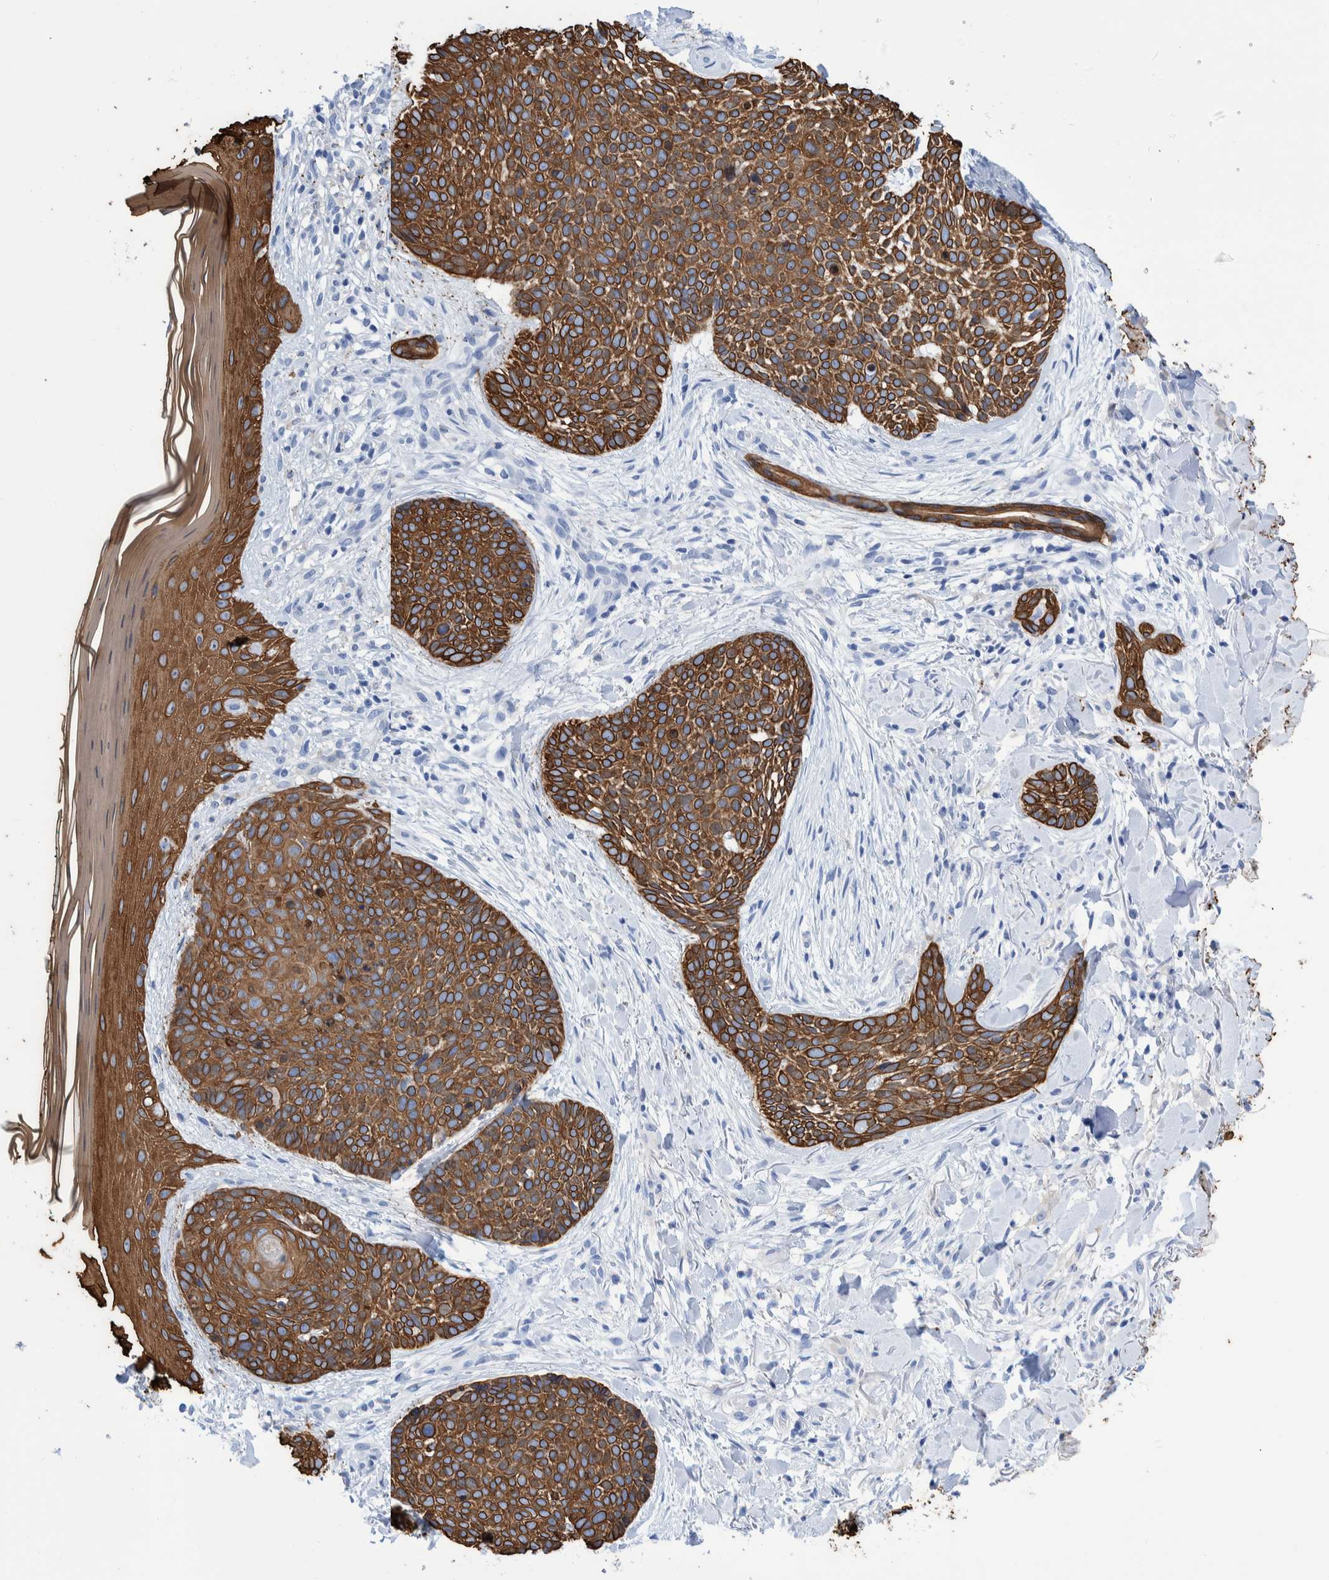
{"staining": {"intensity": "strong", "quantity": ">75%", "location": "cytoplasmic/membranous"}, "tissue": "skin cancer", "cell_type": "Tumor cells", "image_type": "cancer", "snomed": [{"axis": "morphology", "description": "Normal tissue, NOS"}, {"axis": "morphology", "description": "Basal cell carcinoma"}, {"axis": "topography", "description": "Skin"}], "caption": "Basal cell carcinoma (skin) stained with a protein marker shows strong staining in tumor cells.", "gene": "KRT14", "patient": {"sex": "male", "age": 67}}